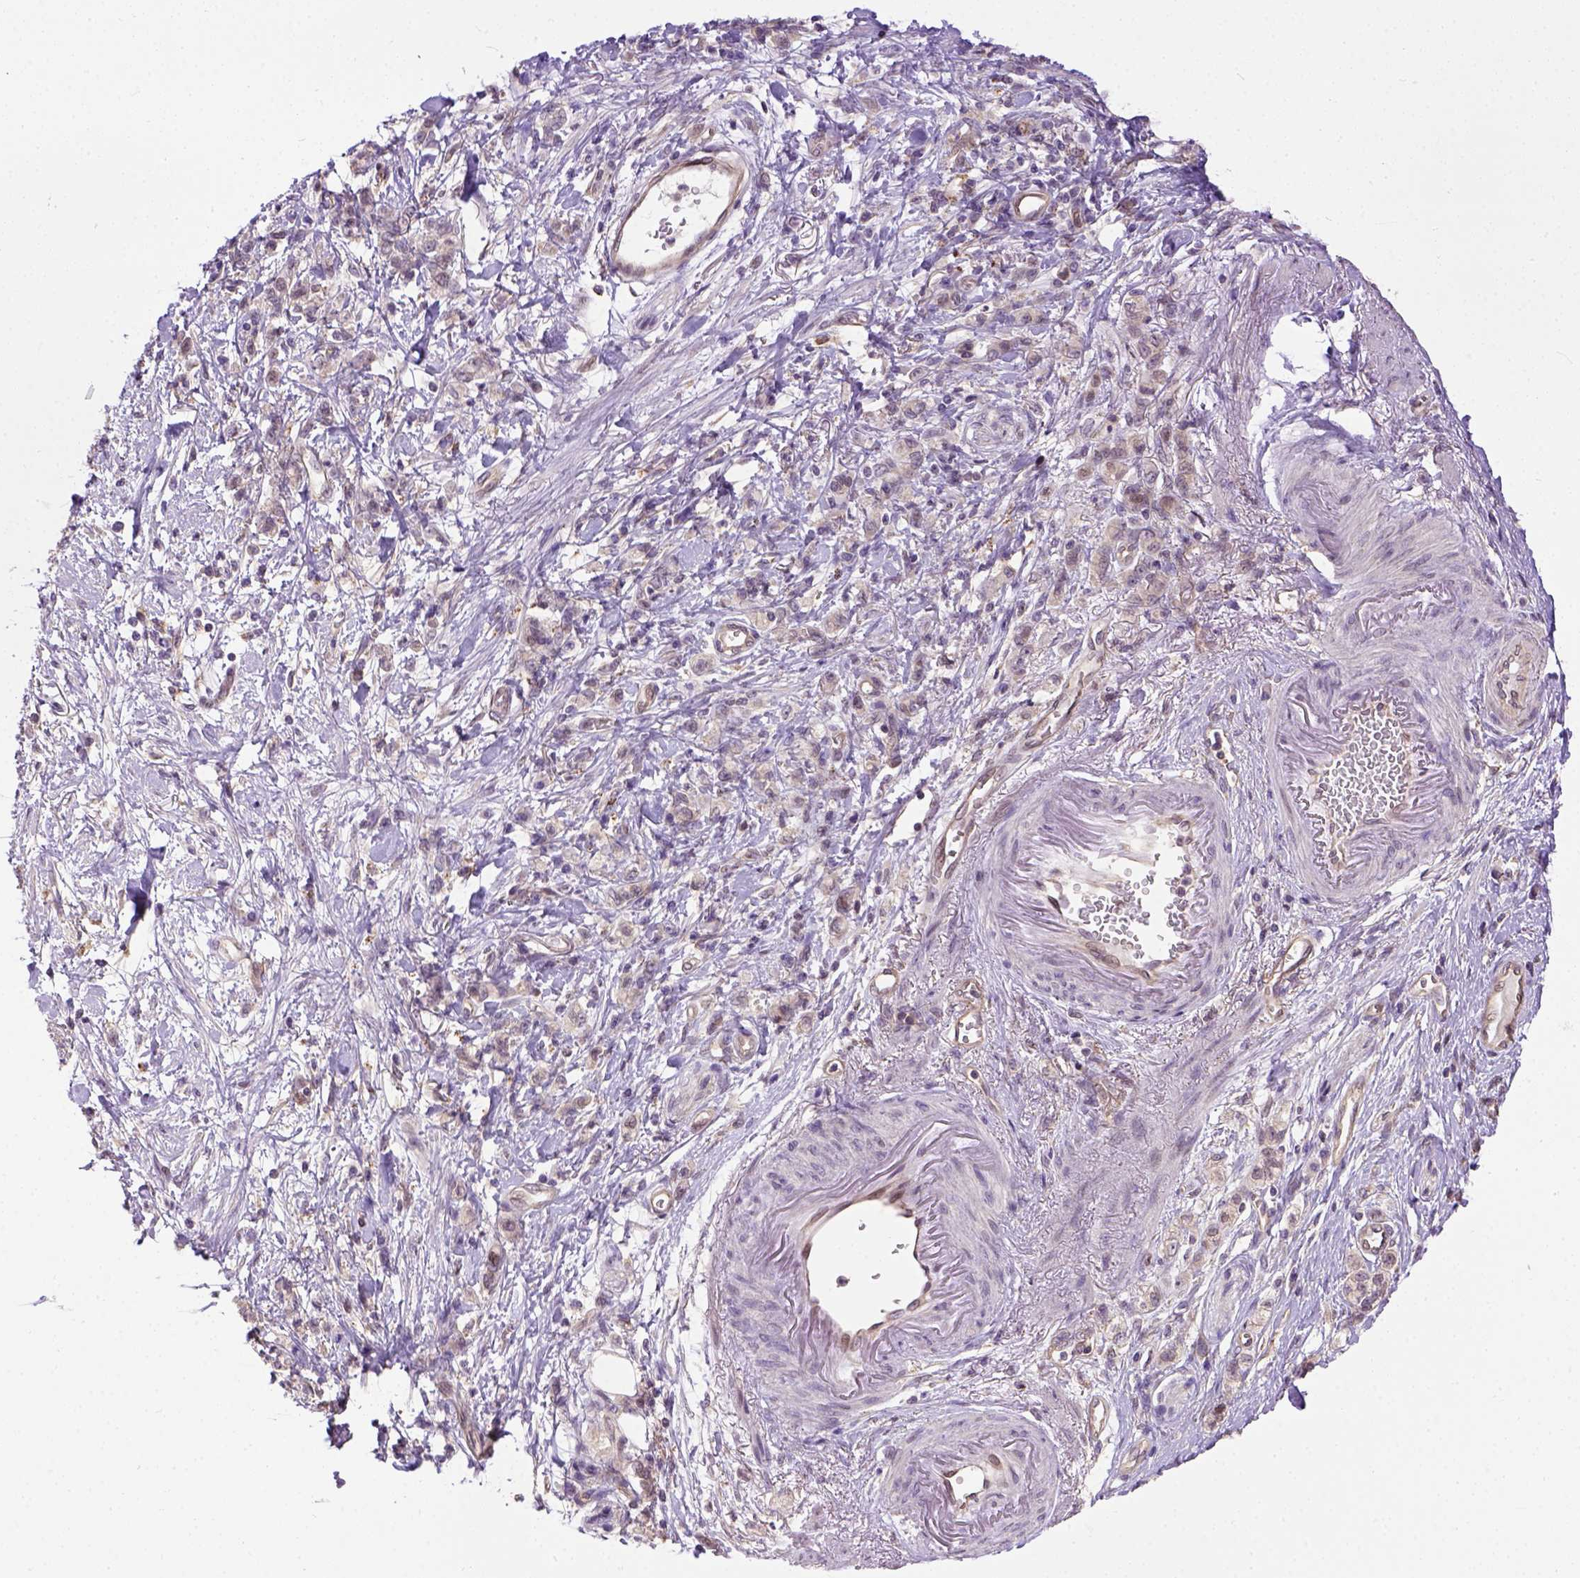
{"staining": {"intensity": "weak", "quantity": "<25%", "location": "cytoplasmic/membranous"}, "tissue": "stomach cancer", "cell_type": "Tumor cells", "image_type": "cancer", "snomed": [{"axis": "morphology", "description": "Adenocarcinoma, NOS"}, {"axis": "topography", "description": "Stomach"}], "caption": "Tumor cells are negative for brown protein staining in stomach adenocarcinoma.", "gene": "KAZN", "patient": {"sex": "male", "age": 77}}